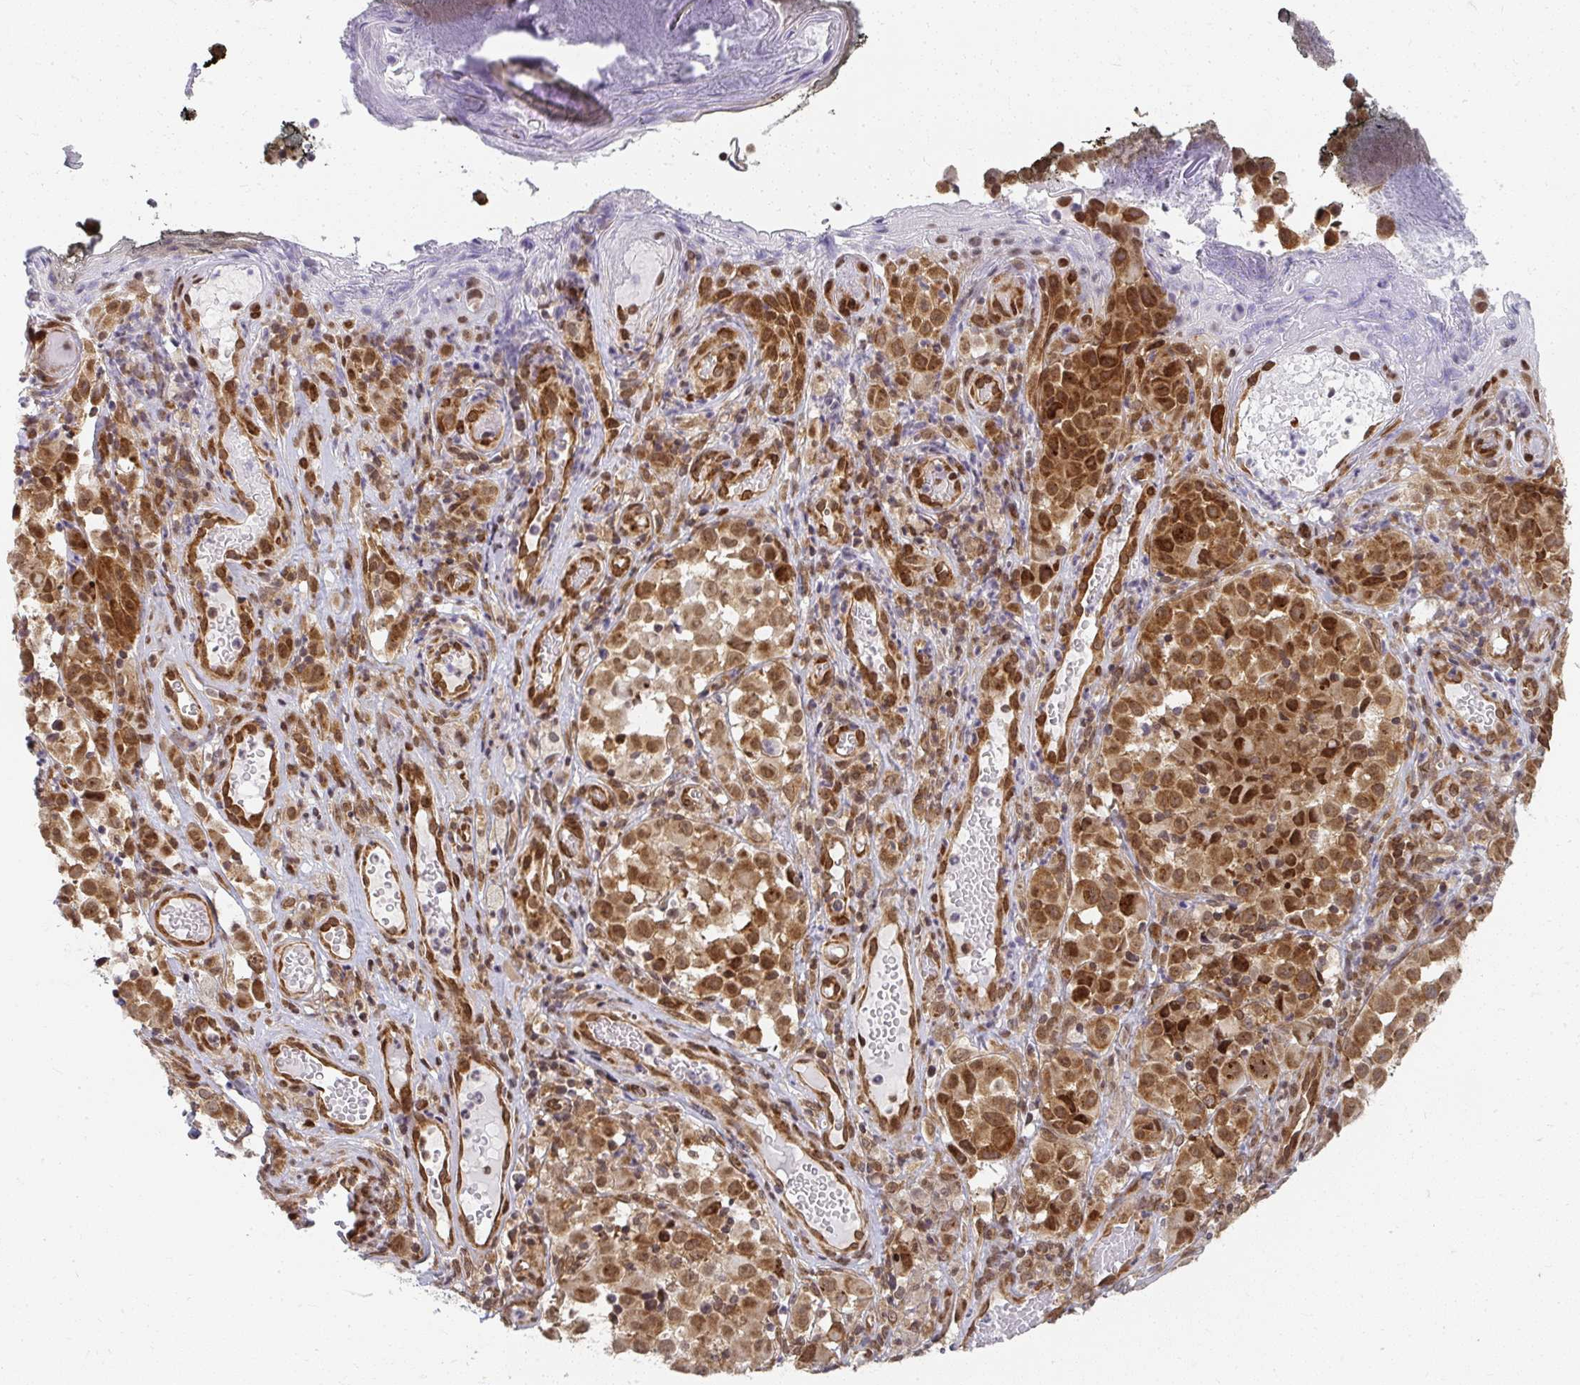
{"staining": {"intensity": "moderate", "quantity": ">75%", "location": "cytoplasmic/membranous,nuclear"}, "tissue": "melanoma", "cell_type": "Tumor cells", "image_type": "cancer", "snomed": [{"axis": "morphology", "description": "Malignant melanoma, NOS"}, {"axis": "topography", "description": "Skin"}], "caption": "Protein analysis of malignant melanoma tissue shows moderate cytoplasmic/membranous and nuclear positivity in approximately >75% of tumor cells. The staining is performed using DAB brown chromogen to label protein expression. The nuclei are counter-stained blue using hematoxylin.", "gene": "SYNCRIP", "patient": {"sex": "male", "age": 64}}